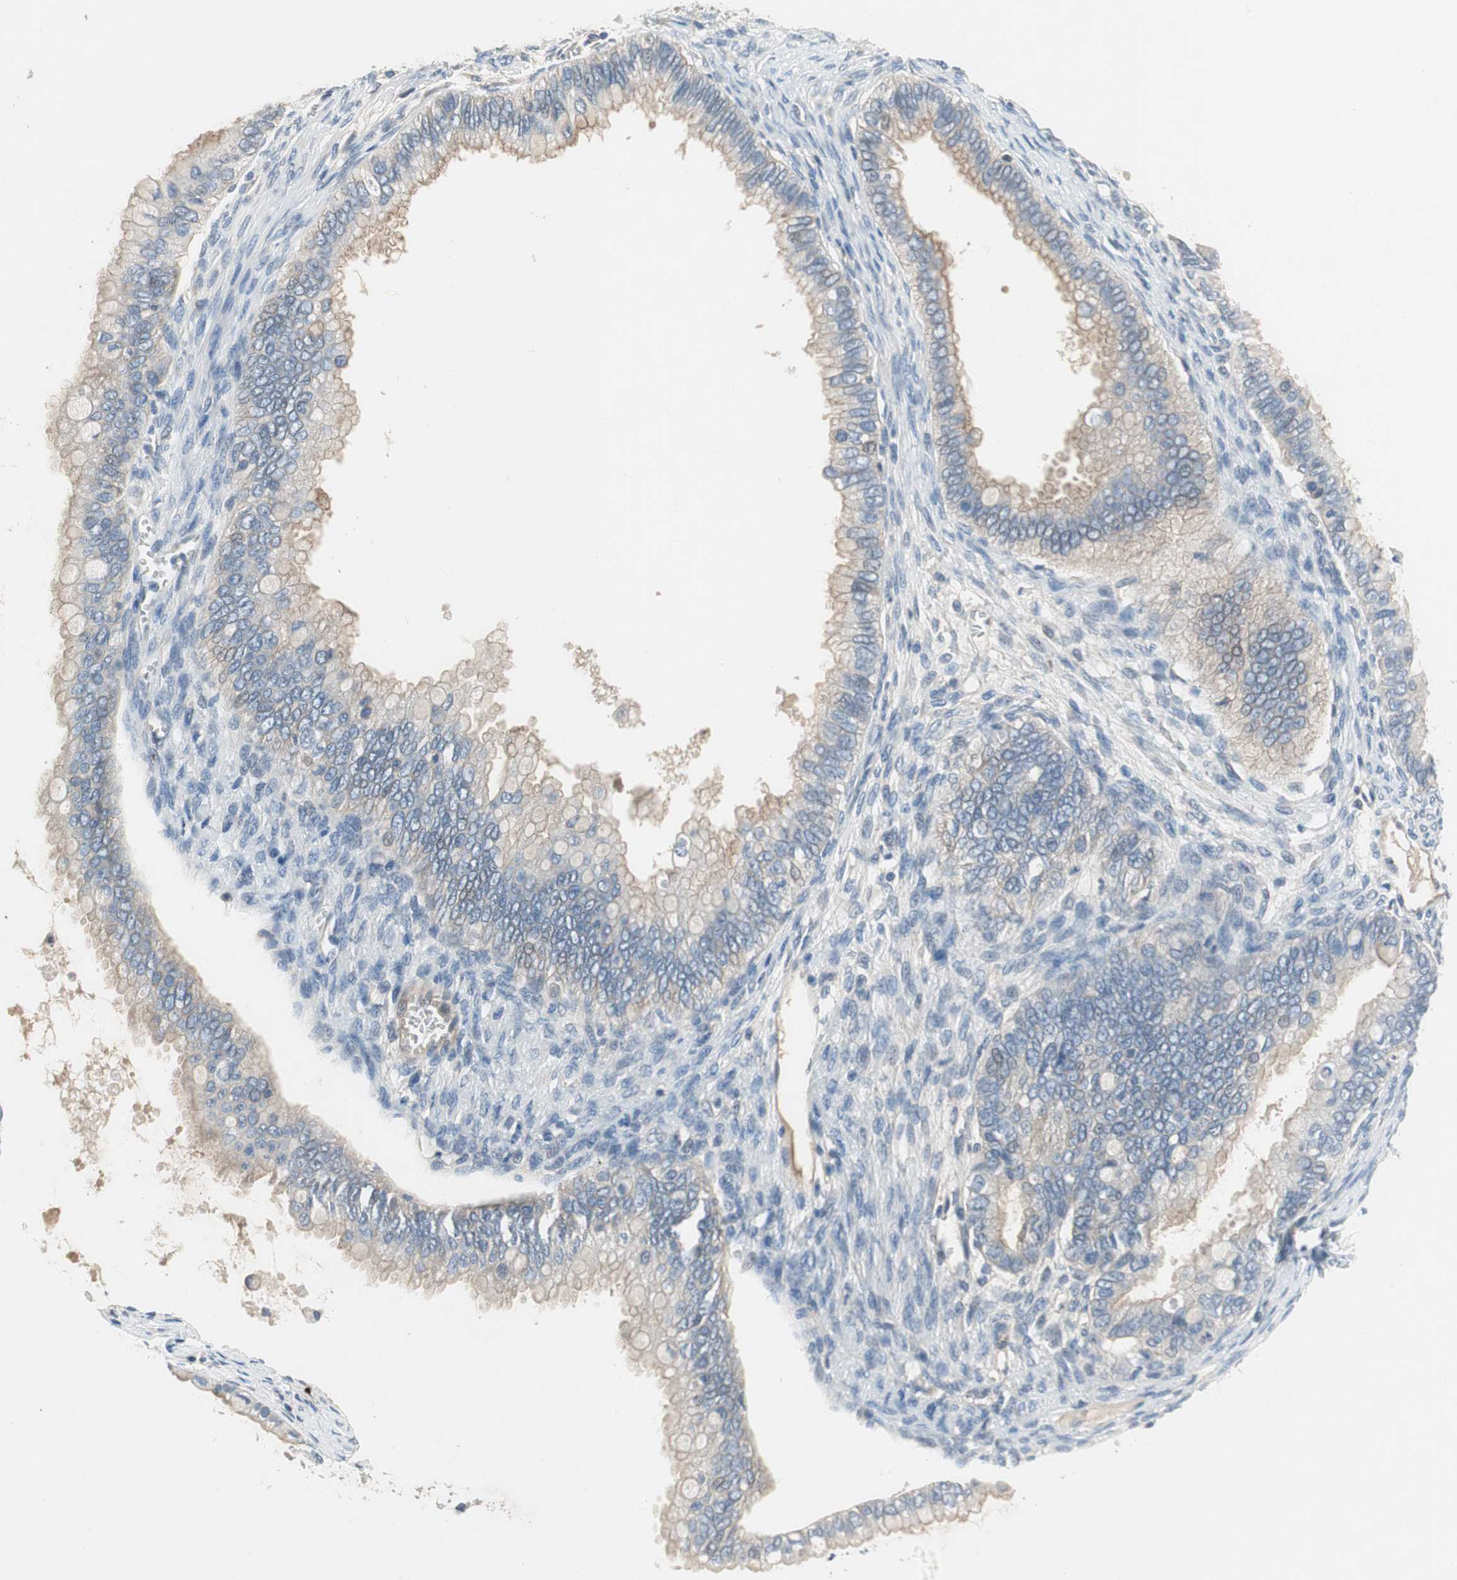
{"staining": {"intensity": "weak", "quantity": ">75%", "location": "cytoplasmic/membranous"}, "tissue": "ovarian cancer", "cell_type": "Tumor cells", "image_type": "cancer", "snomed": [{"axis": "morphology", "description": "Cystadenocarcinoma, mucinous, NOS"}, {"axis": "topography", "description": "Ovary"}], "caption": "Human mucinous cystadenocarcinoma (ovarian) stained with a brown dye reveals weak cytoplasmic/membranous positive positivity in about >75% of tumor cells.", "gene": "CPA3", "patient": {"sex": "female", "age": 80}}